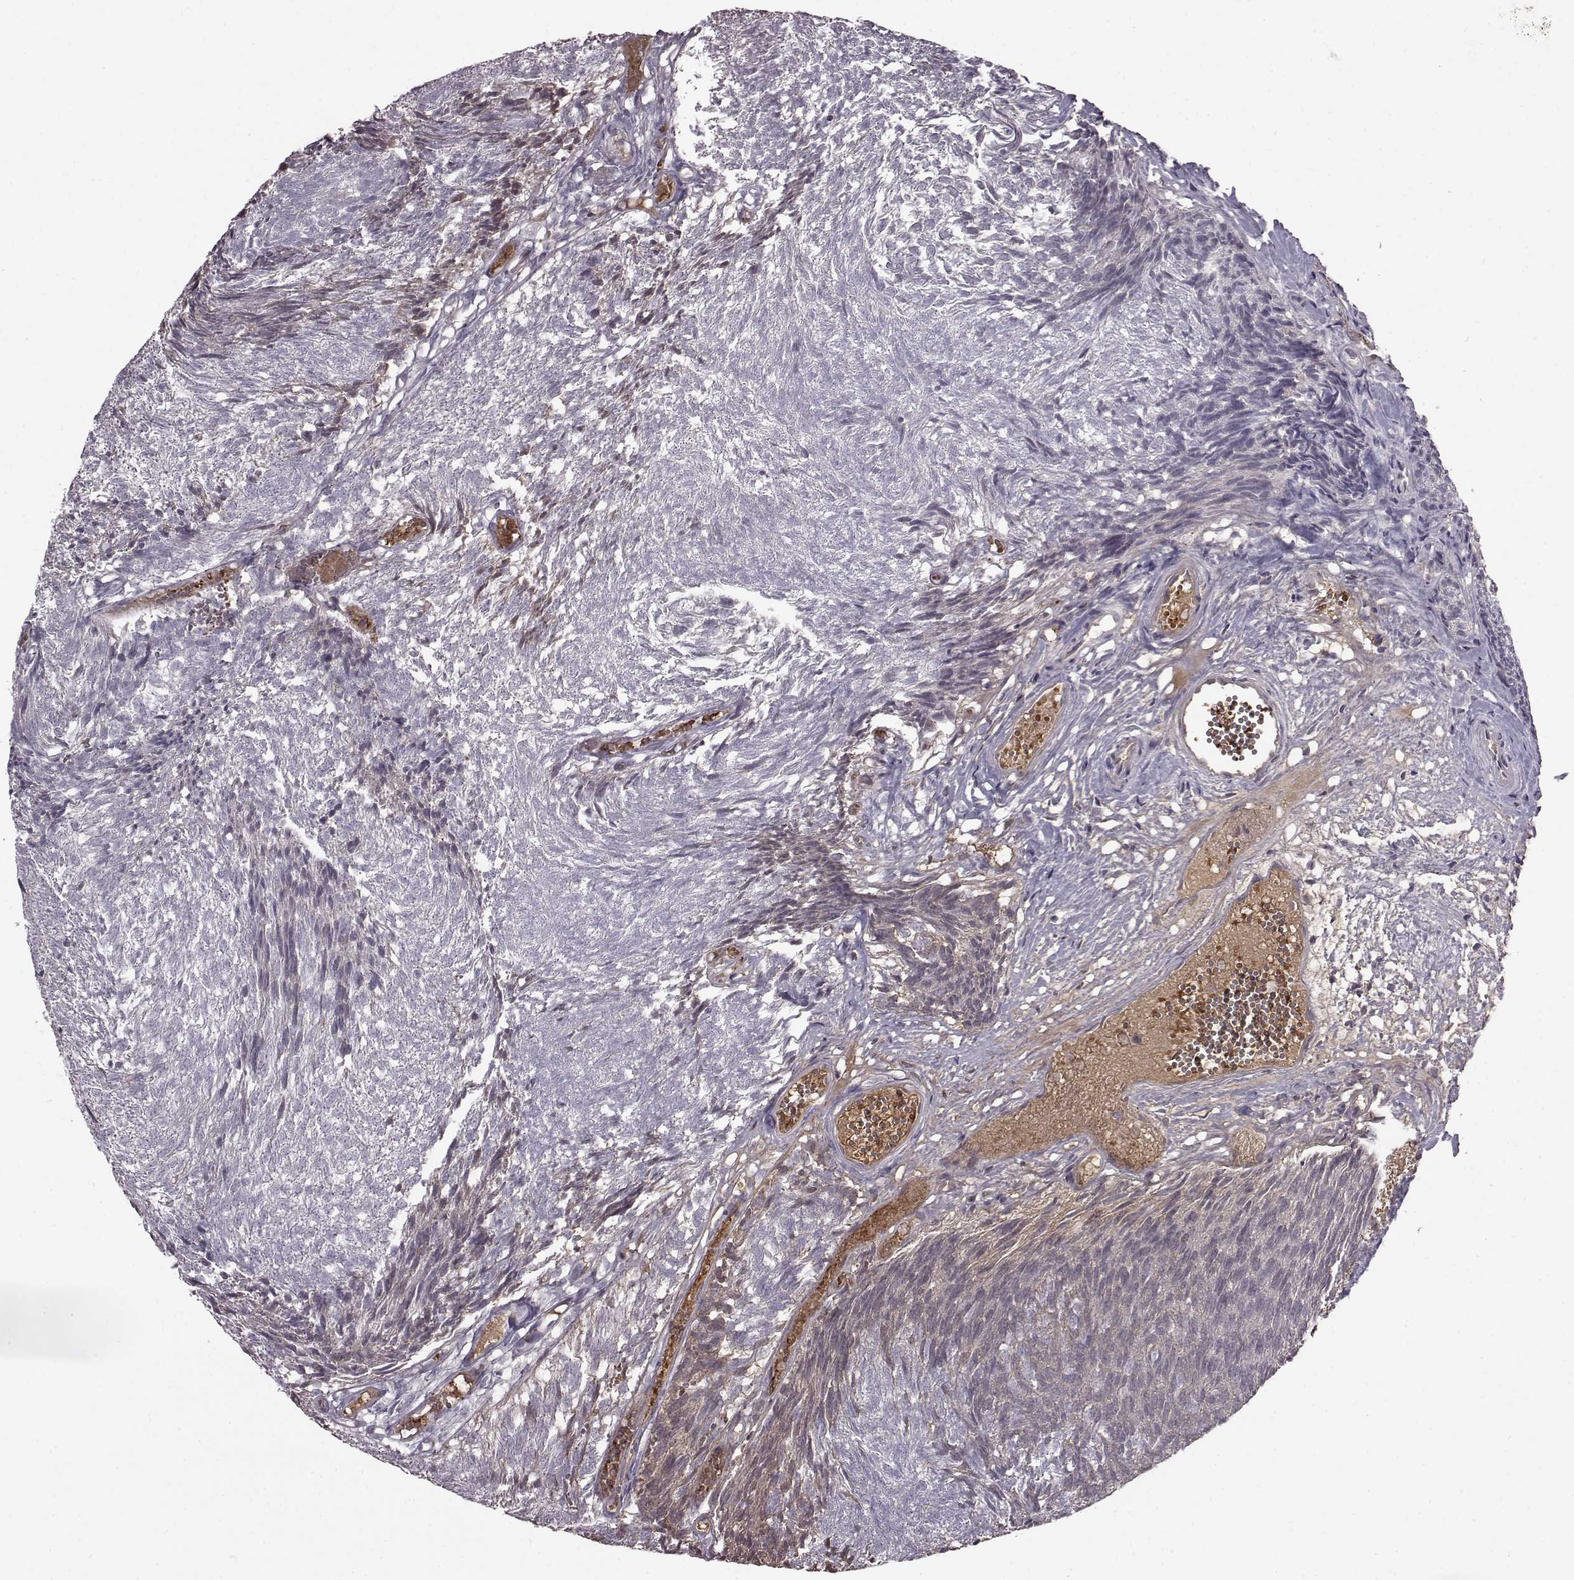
{"staining": {"intensity": "negative", "quantity": "none", "location": "none"}, "tissue": "urothelial cancer", "cell_type": "Tumor cells", "image_type": "cancer", "snomed": [{"axis": "morphology", "description": "Urothelial carcinoma, Low grade"}, {"axis": "topography", "description": "Urinary bladder"}], "caption": "Protein analysis of urothelial carcinoma (low-grade) shows no significant positivity in tumor cells. The staining is performed using DAB brown chromogen with nuclei counter-stained in using hematoxylin.", "gene": "PROP1", "patient": {"sex": "male", "age": 77}}